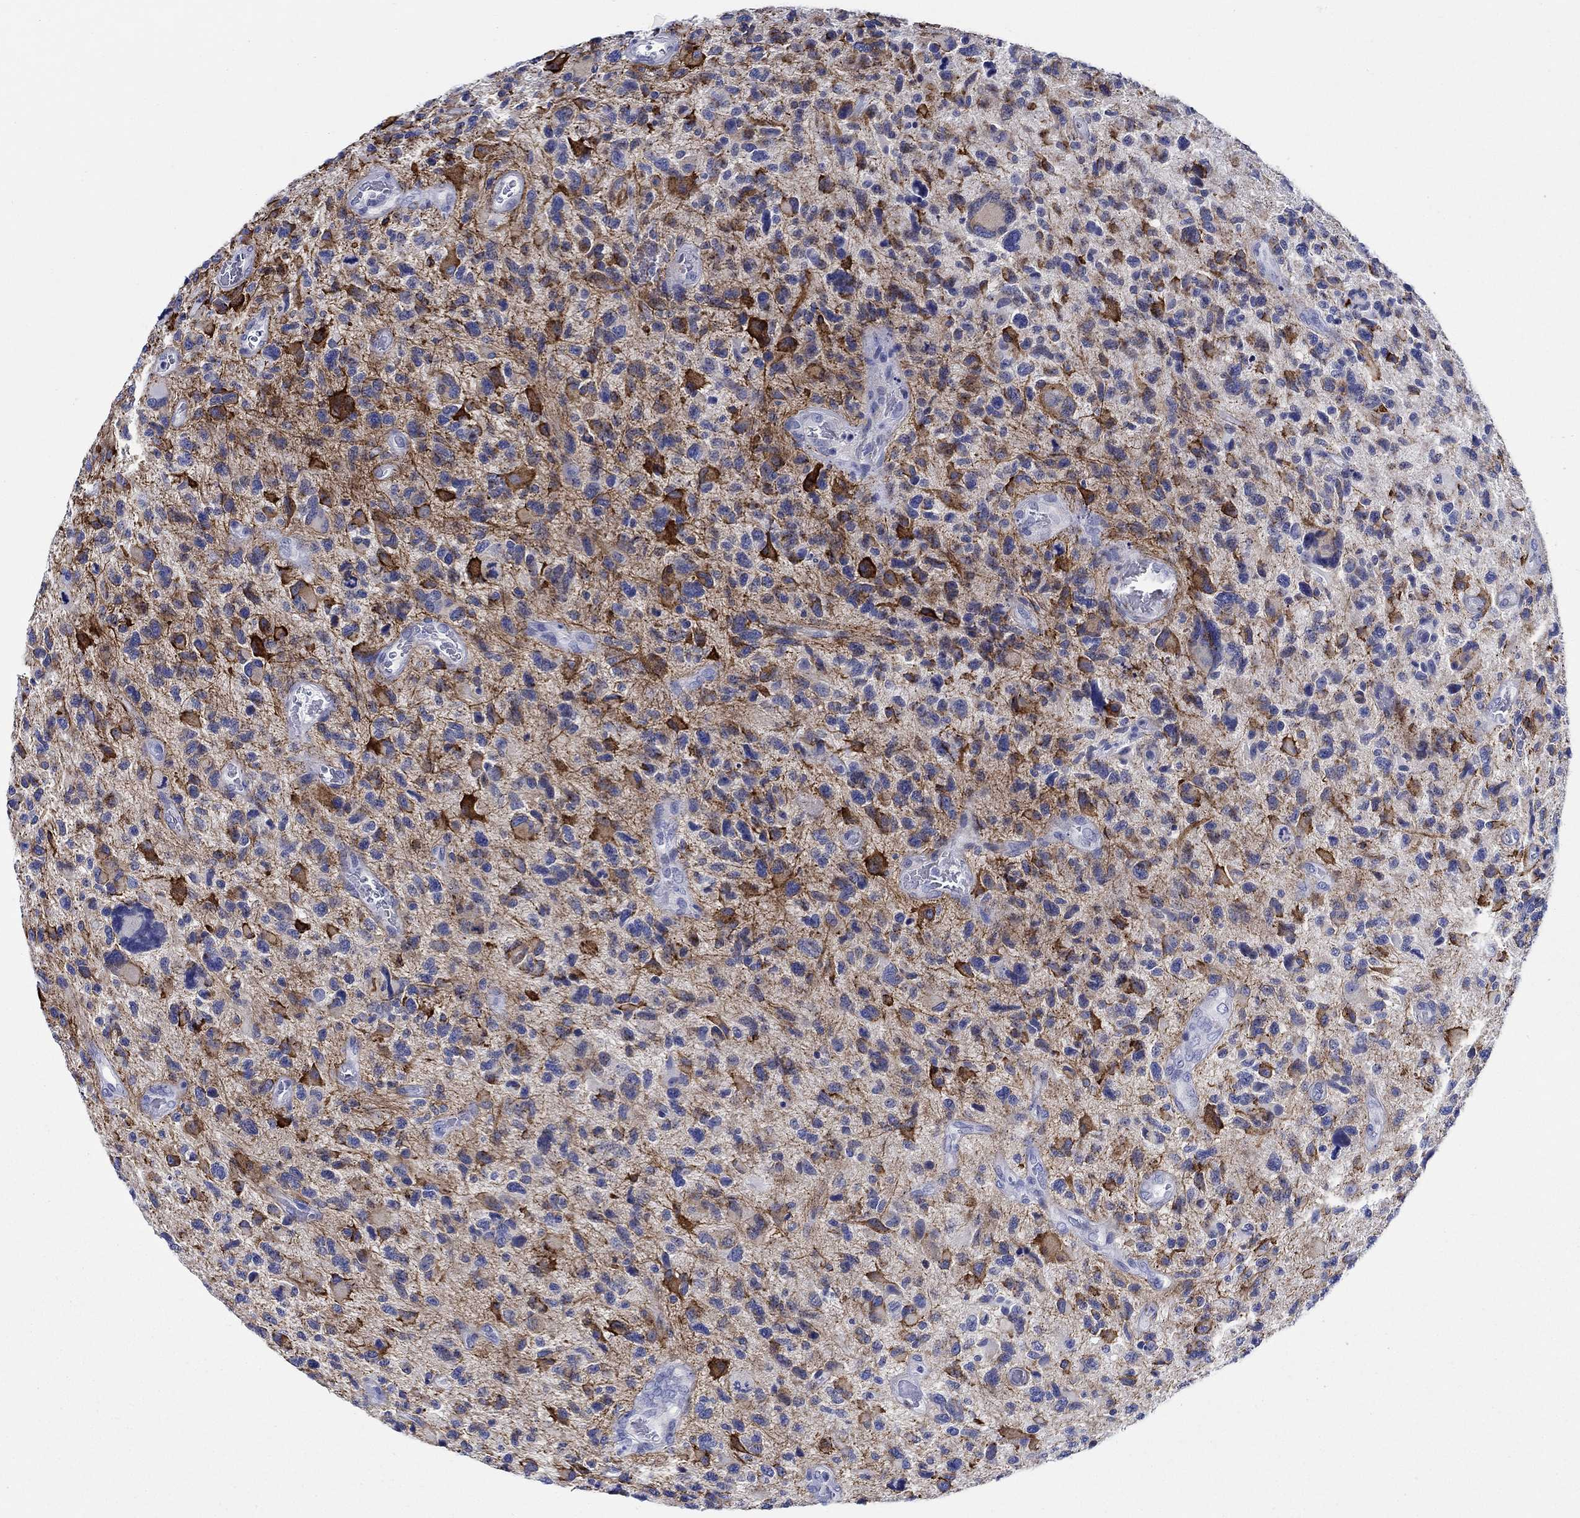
{"staining": {"intensity": "strong", "quantity": "25%-75%", "location": "cytoplasmic/membranous"}, "tissue": "glioma", "cell_type": "Tumor cells", "image_type": "cancer", "snomed": [{"axis": "morphology", "description": "Glioma, malignant, NOS"}, {"axis": "morphology", "description": "Glioma, malignant, High grade"}, {"axis": "topography", "description": "Brain"}], "caption": "A brown stain shows strong cytoplasmic/membranous staining of a protein in human glioma tumor cells.", "gene": "MC2R", "patient": {"sex": "female", "age": 71}}